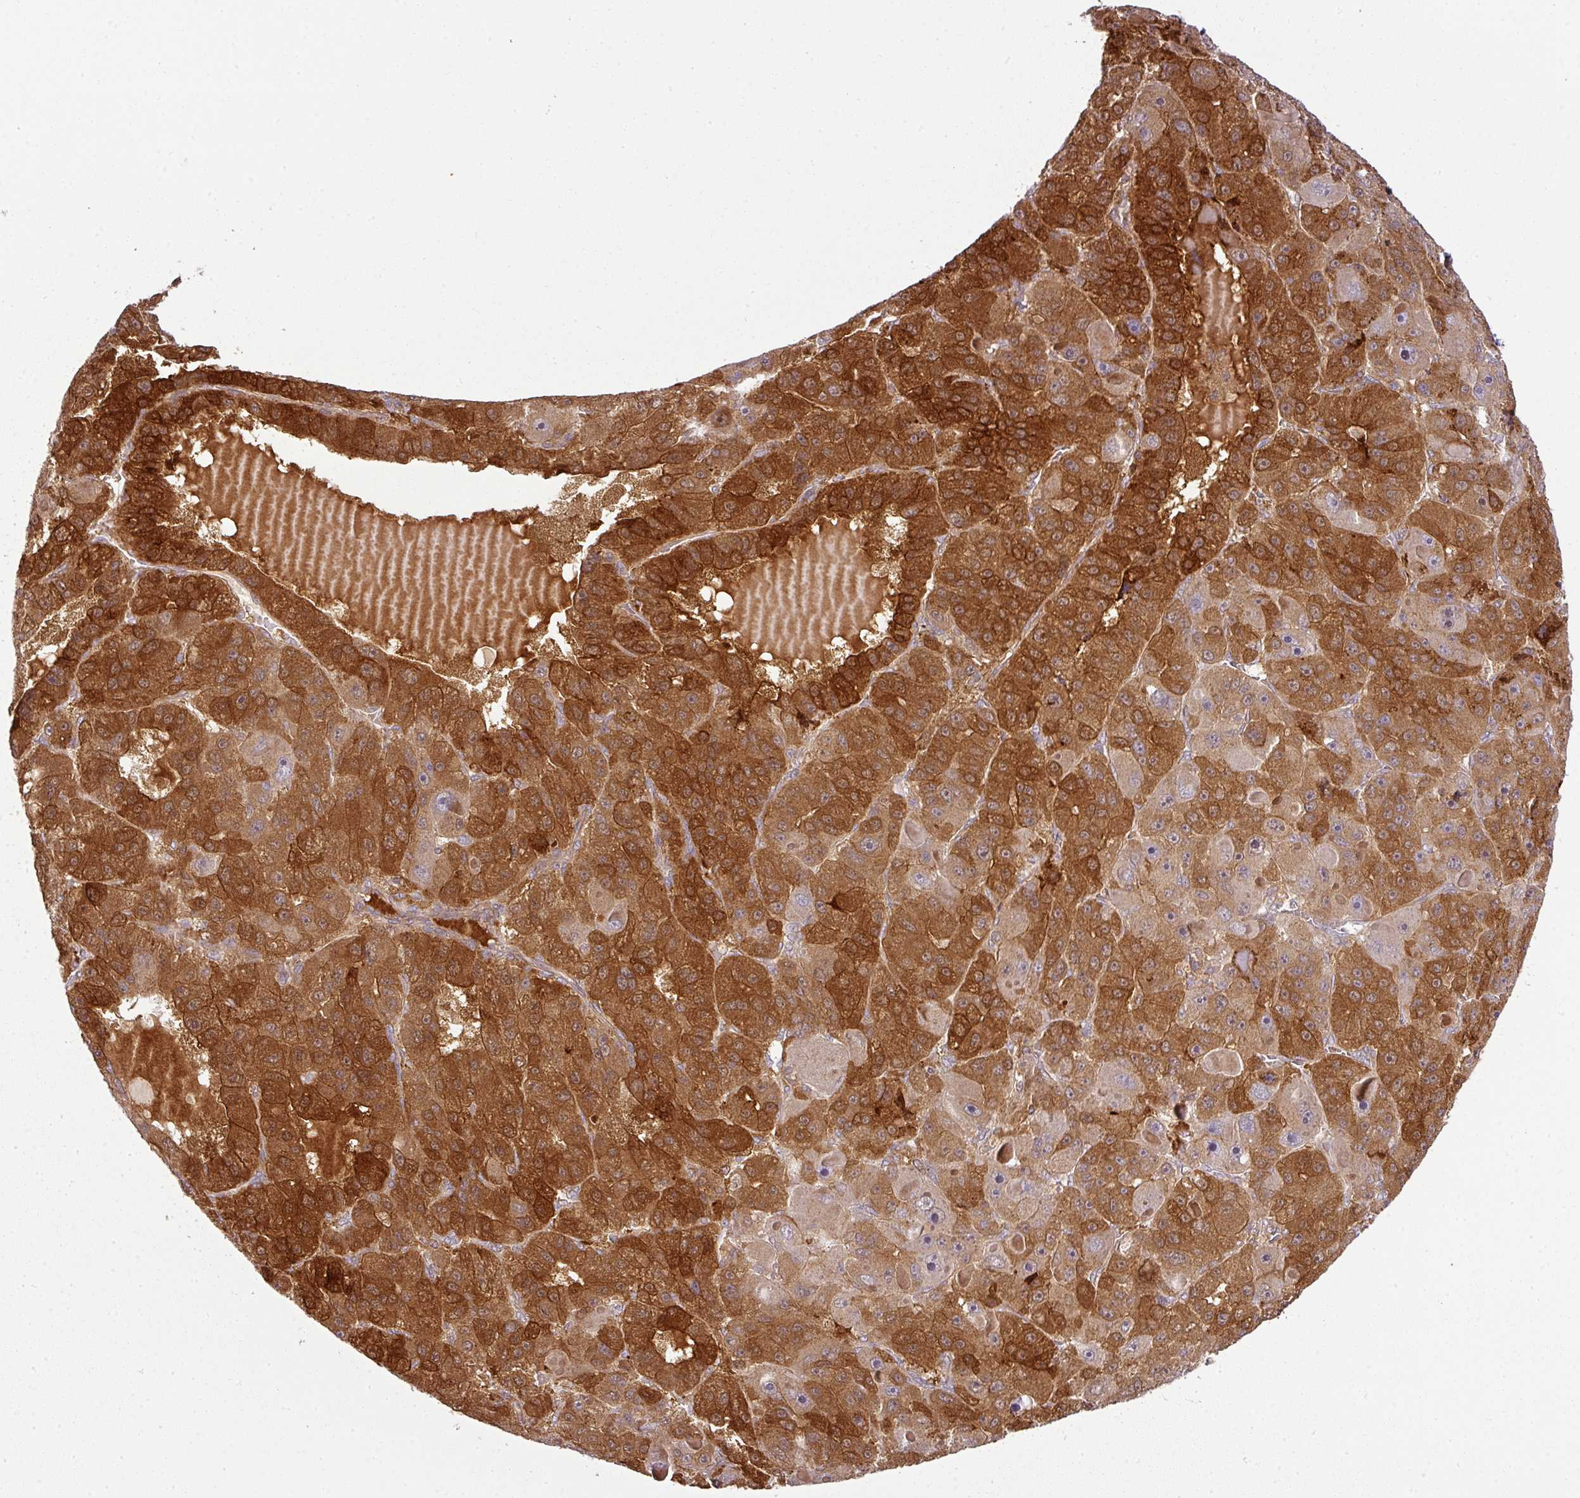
{"staining": {"intensity": "strong", "quantity": ">75%", "location": "cytoplasmic/membranous"}, "tissue": "liver cancer", "cell_type": "Tumor cells", "image_type": "cancer", "snomed": [{"axis": "morphology", "description": "Carcinoma, Hepatocellular, NOS"}, {"axis": "topography", "description": "Liver"}], "caption": "Immunohistochemical staining of liver cancer shows high levels of strong cytoplasmic/membranous staining in about >75% of tumor cells.", "gene": "ATAT1", "patient": {"sex": "male", "age": 76}}